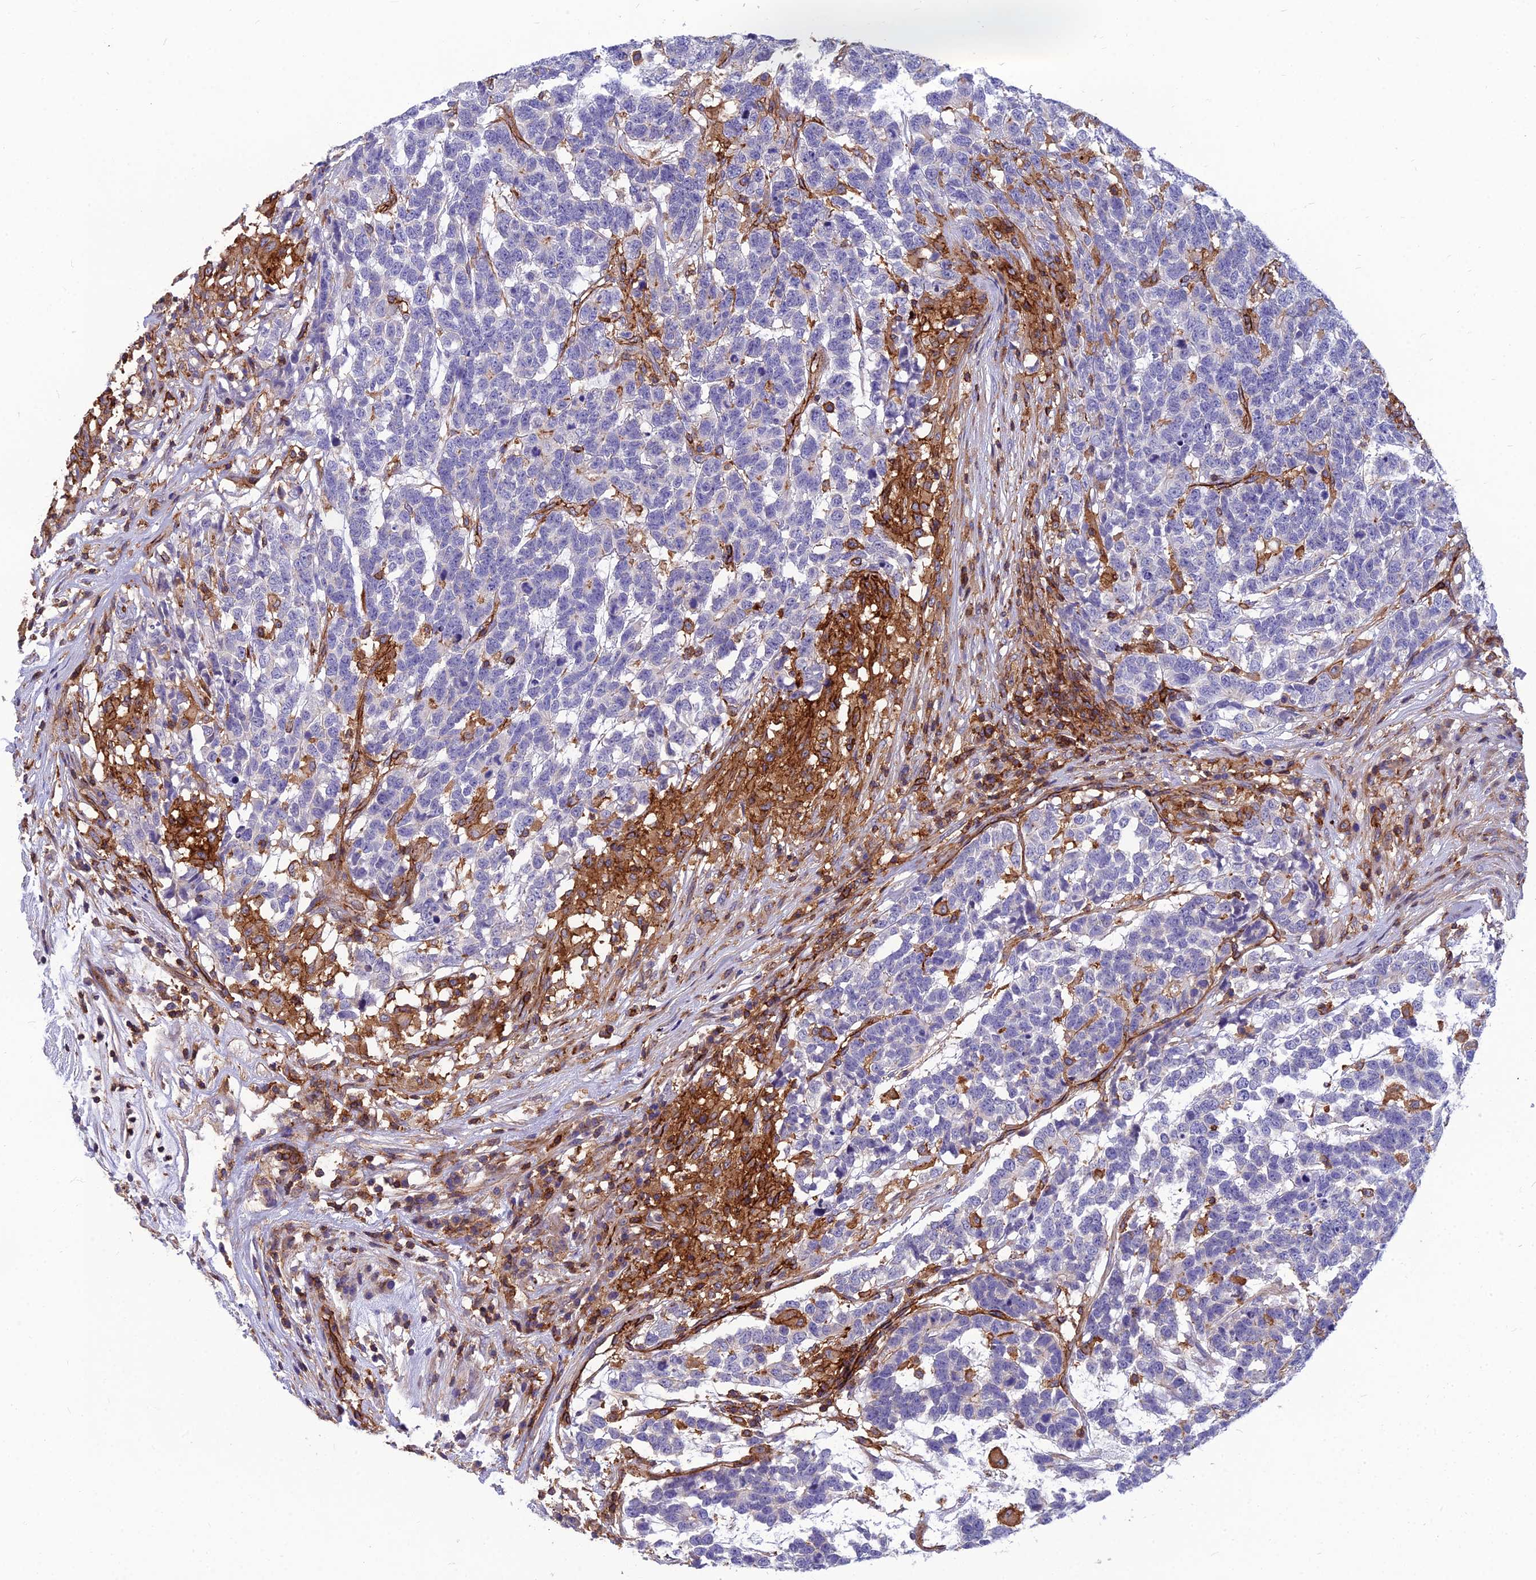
{"staining": {"intensity": "negative", "quantity": "none", "location": "none"}, "tissue": "testis cancer", "cell_type": "Tumor cells", "image_type": "cancer", "snomed": [{"axis": "morphology", "description": "Carcinoma, Embryonal, NOS"}, {"axis": "topography", "description": "Testis"}], "caption": "IHC of human testis embryonal carcinoma shows no expression in tumor cells.", "gene": "PPP1R18", "patient": {"sex": "male", "age": 26}}